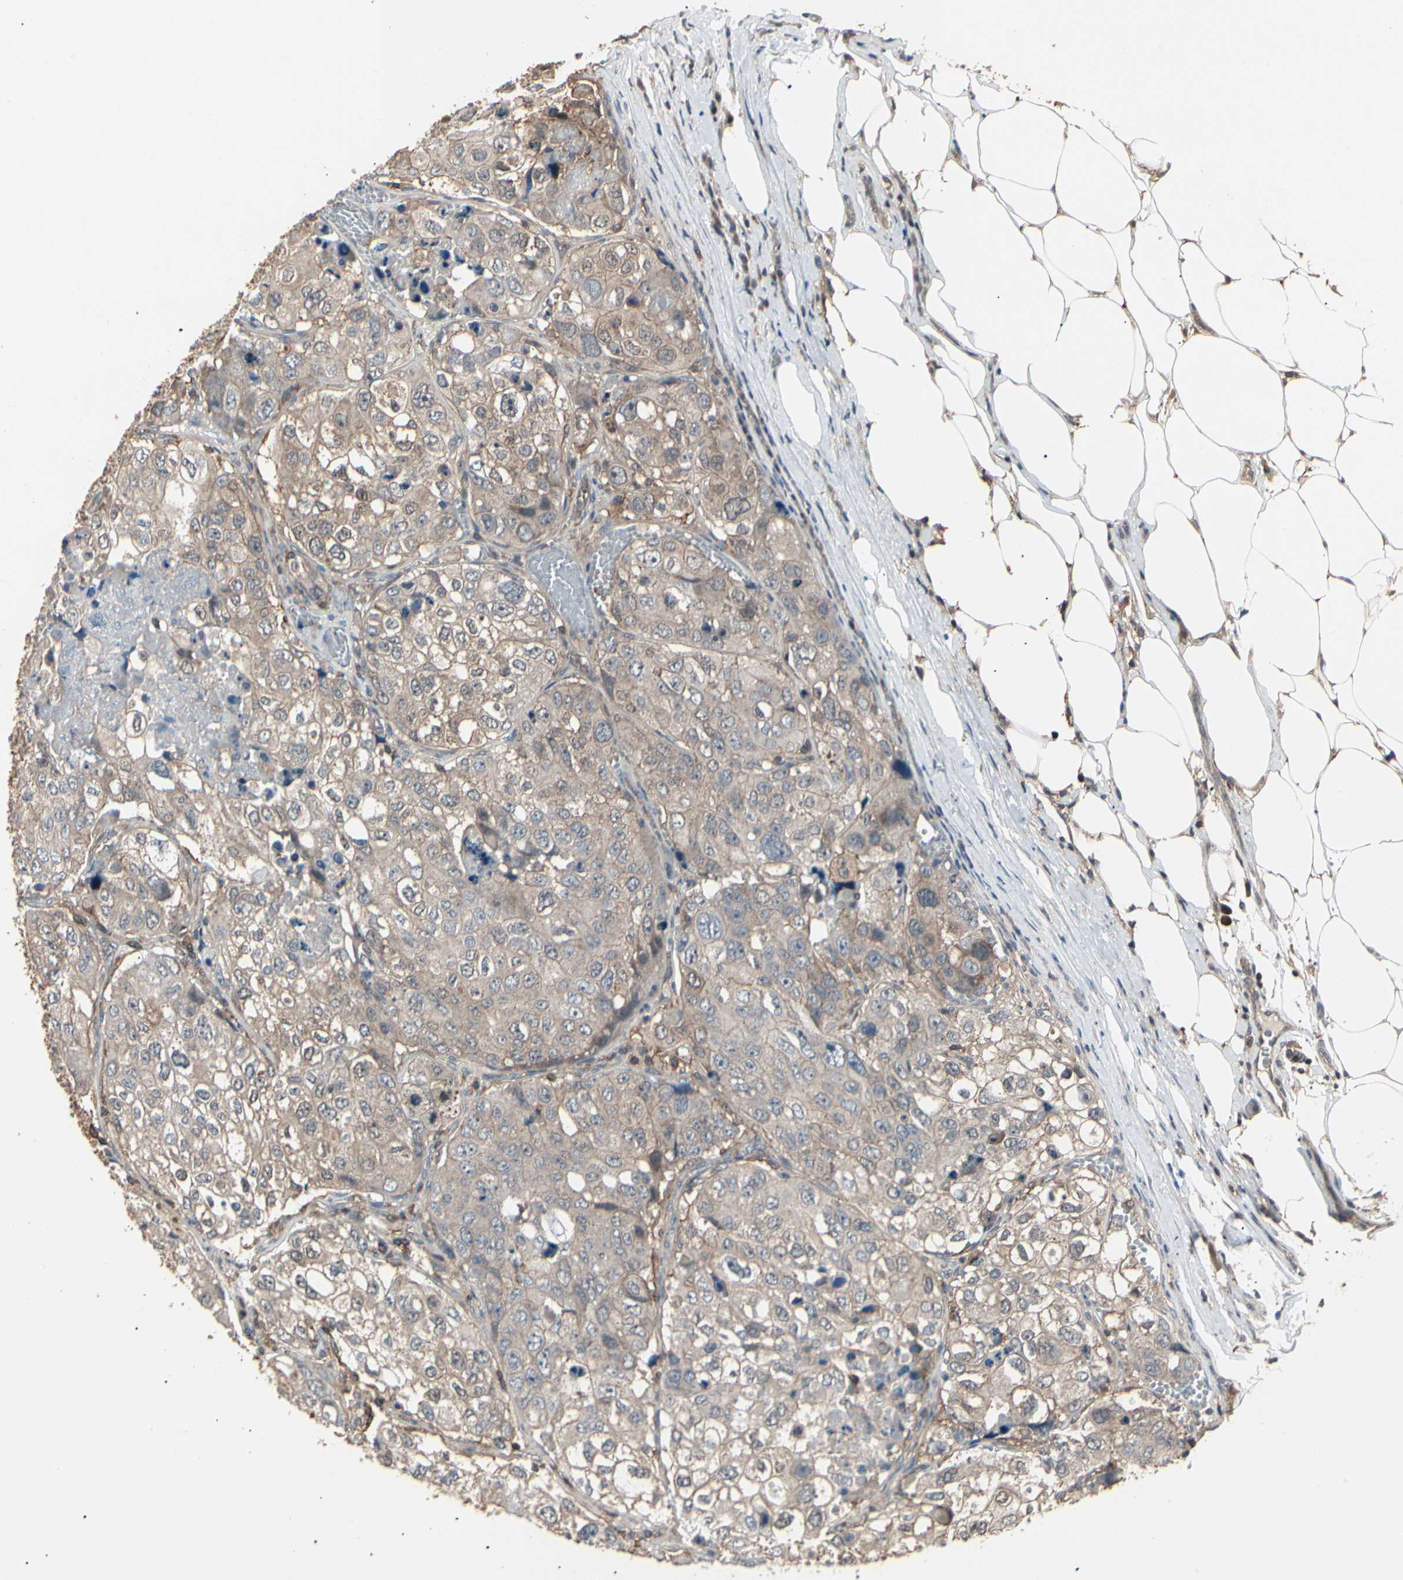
{"staining": {"intensity": "weak", "quantity": "25%-75%", "location": "cytoplasmic/membranous"}, "tissue": "urothelial cancer", "cell_type": "Tumor cells", "image_type": "cancer", "snomed": [{"axis": "morphology", "description": "Urothelial carcinoma, High grade"}, {"axis": "topography", "description": "Lymph node"}, {"axis": "topography", "description": "Urinary bladder"}], "caption": "This is an image of immunohistochemistry (IHC) staining of high-grade urothelial carcinoma, which shows weak positivity in the cytoplasmic/membranous of tumor cells.", "gene": "MAPK13", "patient": {"sex": "male", "age": 51}}